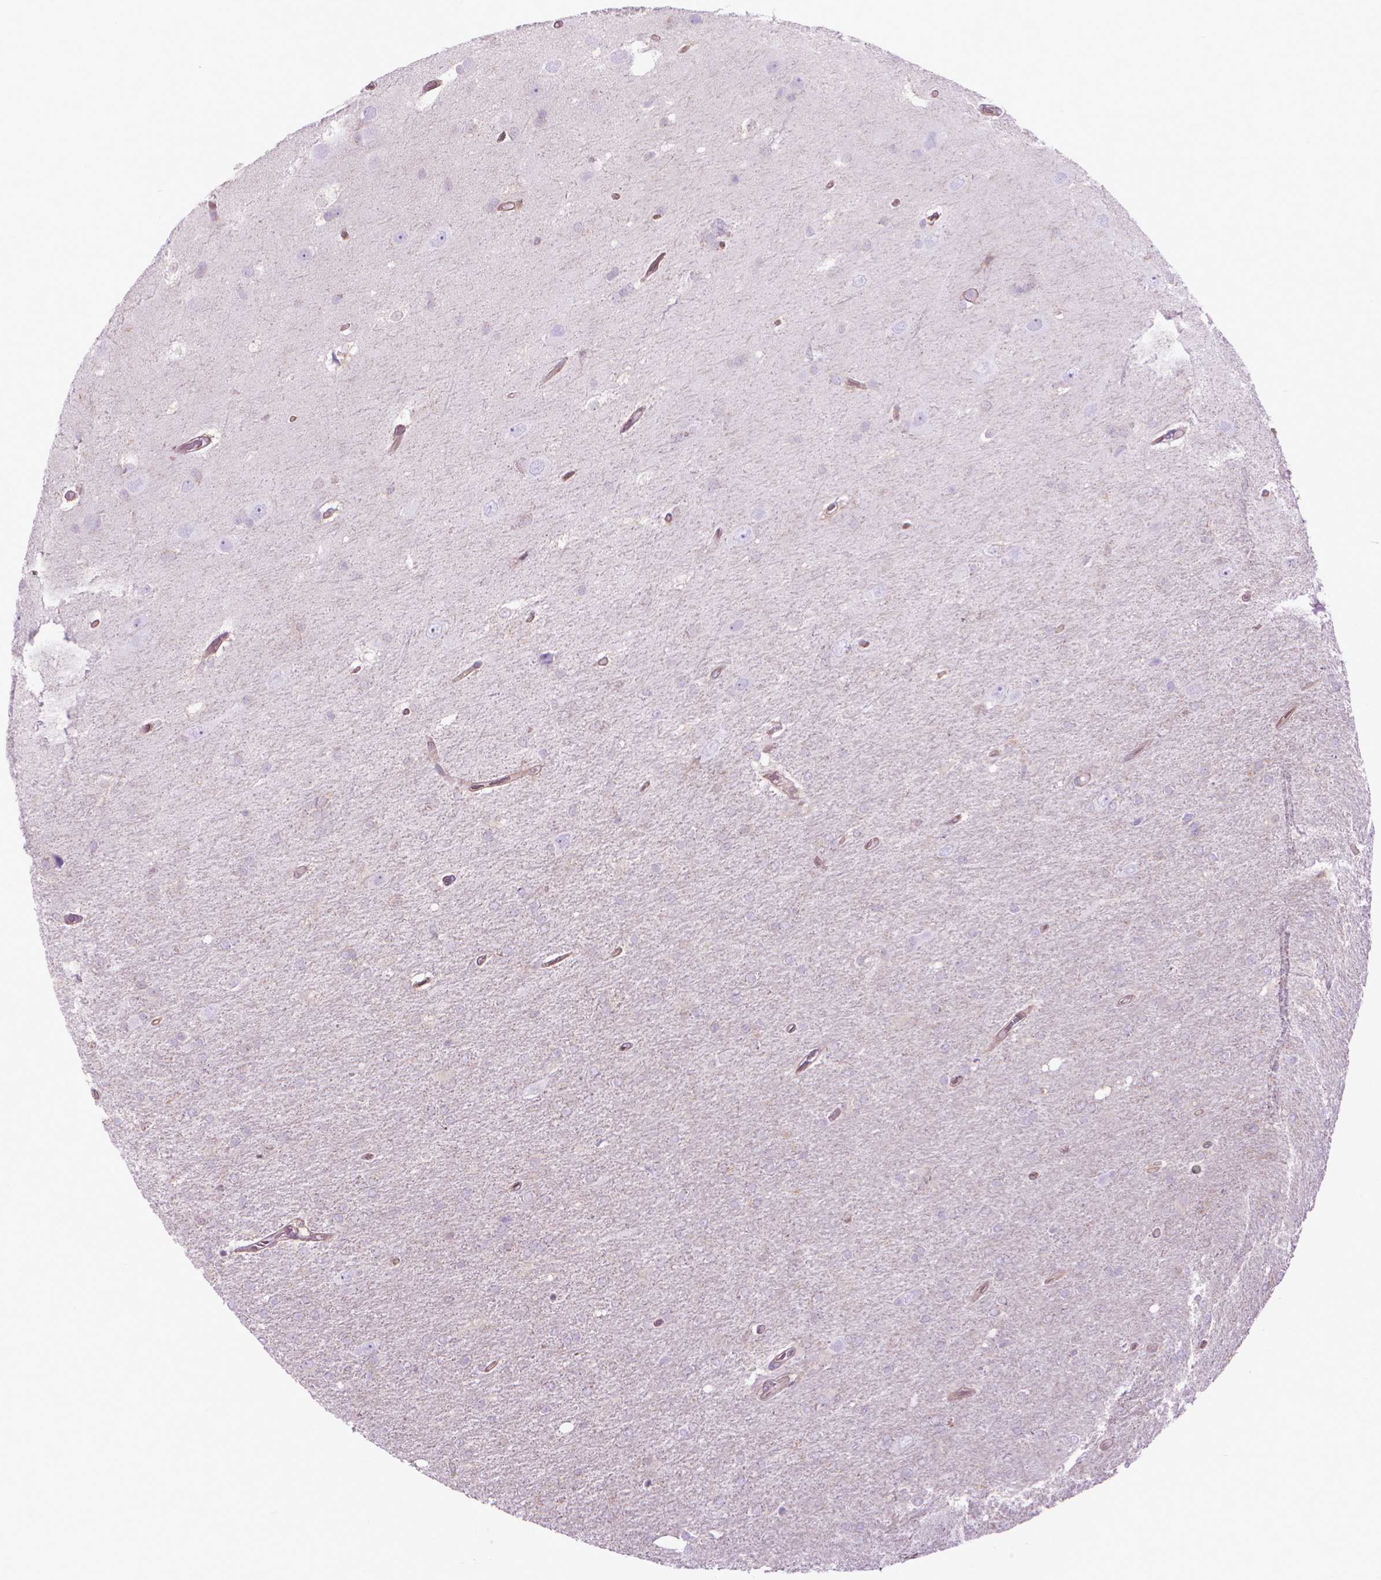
{"staining": {"intensity": "negative", "quantity": "none", "location": "none"}, "tissue": "glioma", "cell_type": "Tumor cells", "image_type": "cancer", "snomed": [{"axis": "morphology", "description": "Glioma, malignant, High grade"}, {"axis": "topography", "description": "Cerebral cortex"}], "caption": "DAB (3,3'-diaminobenzidine) immunohistochemical staining of human malignant glioma (high-grade) shows no significant positivity in tumor cells.", "gene": "CORO1B", "patient": {"sex": "male", "age": 70}}